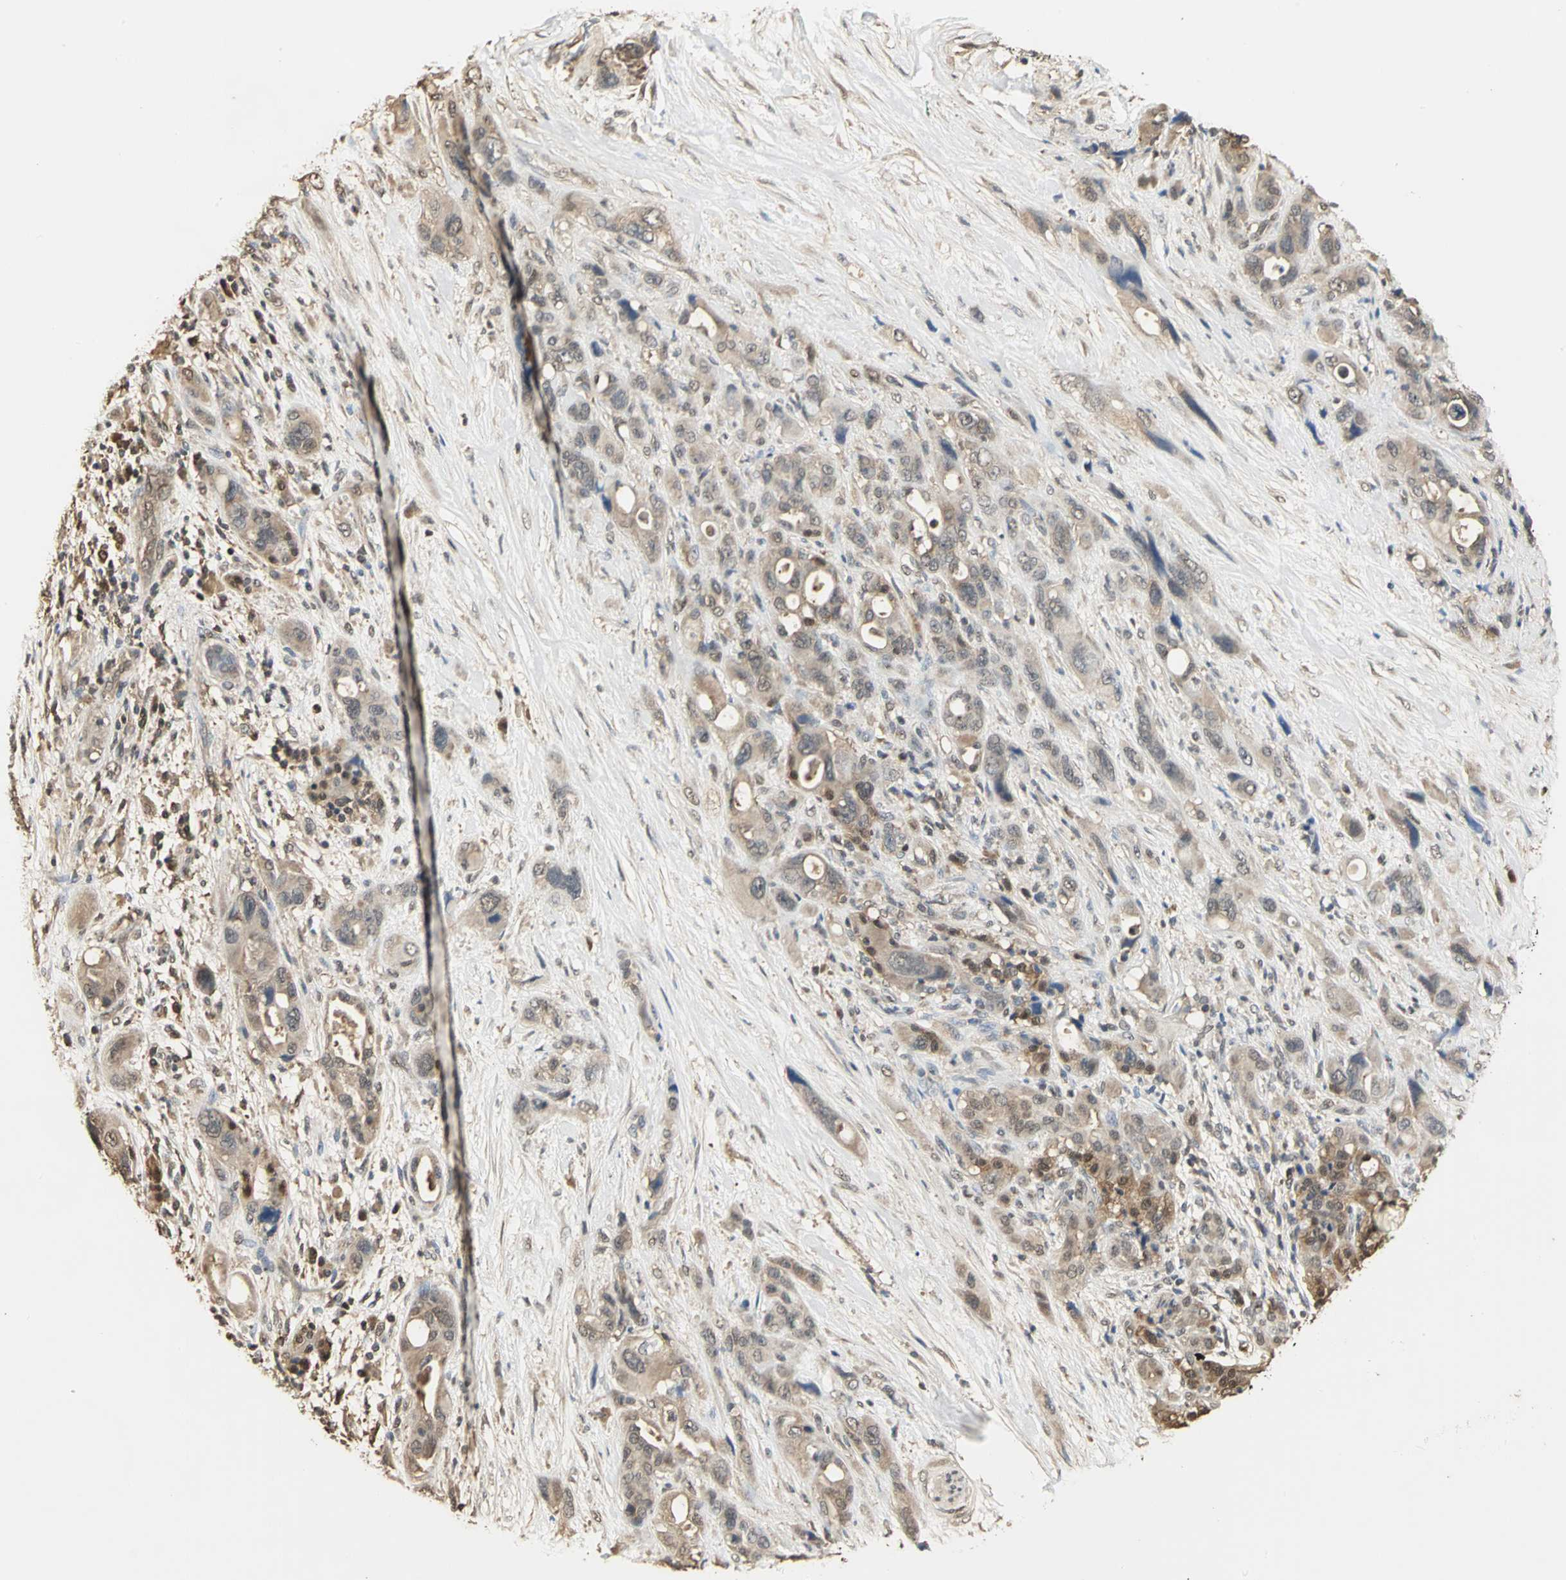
{"staining": {"intensity": "moderate", "quantity": ">75%", "location": "cytoplasmic/membranous"}, "tissue": "pancreatic cancer", "cell_type": "Tumor cells", "image_type": "cancer", "snomed": [{"axis": "morphology", "description": "Adenocarcinoma, NOS"}, {"axis": "topography", "description": "Pancreas"}], "caption": "High-magnification brightfield microscopy of pancreatic adenocarcinoma stained with DAB (brown) and counterstained with hematoxylin (blue). tumor cells exhibit moderate cytoplasmic/membranous expression is identified in about>75% of cells. (IHC, brightfield microscopy, high magnification).", "gene": "PARK7", "patient": {"sex": "male", "age": 46}}